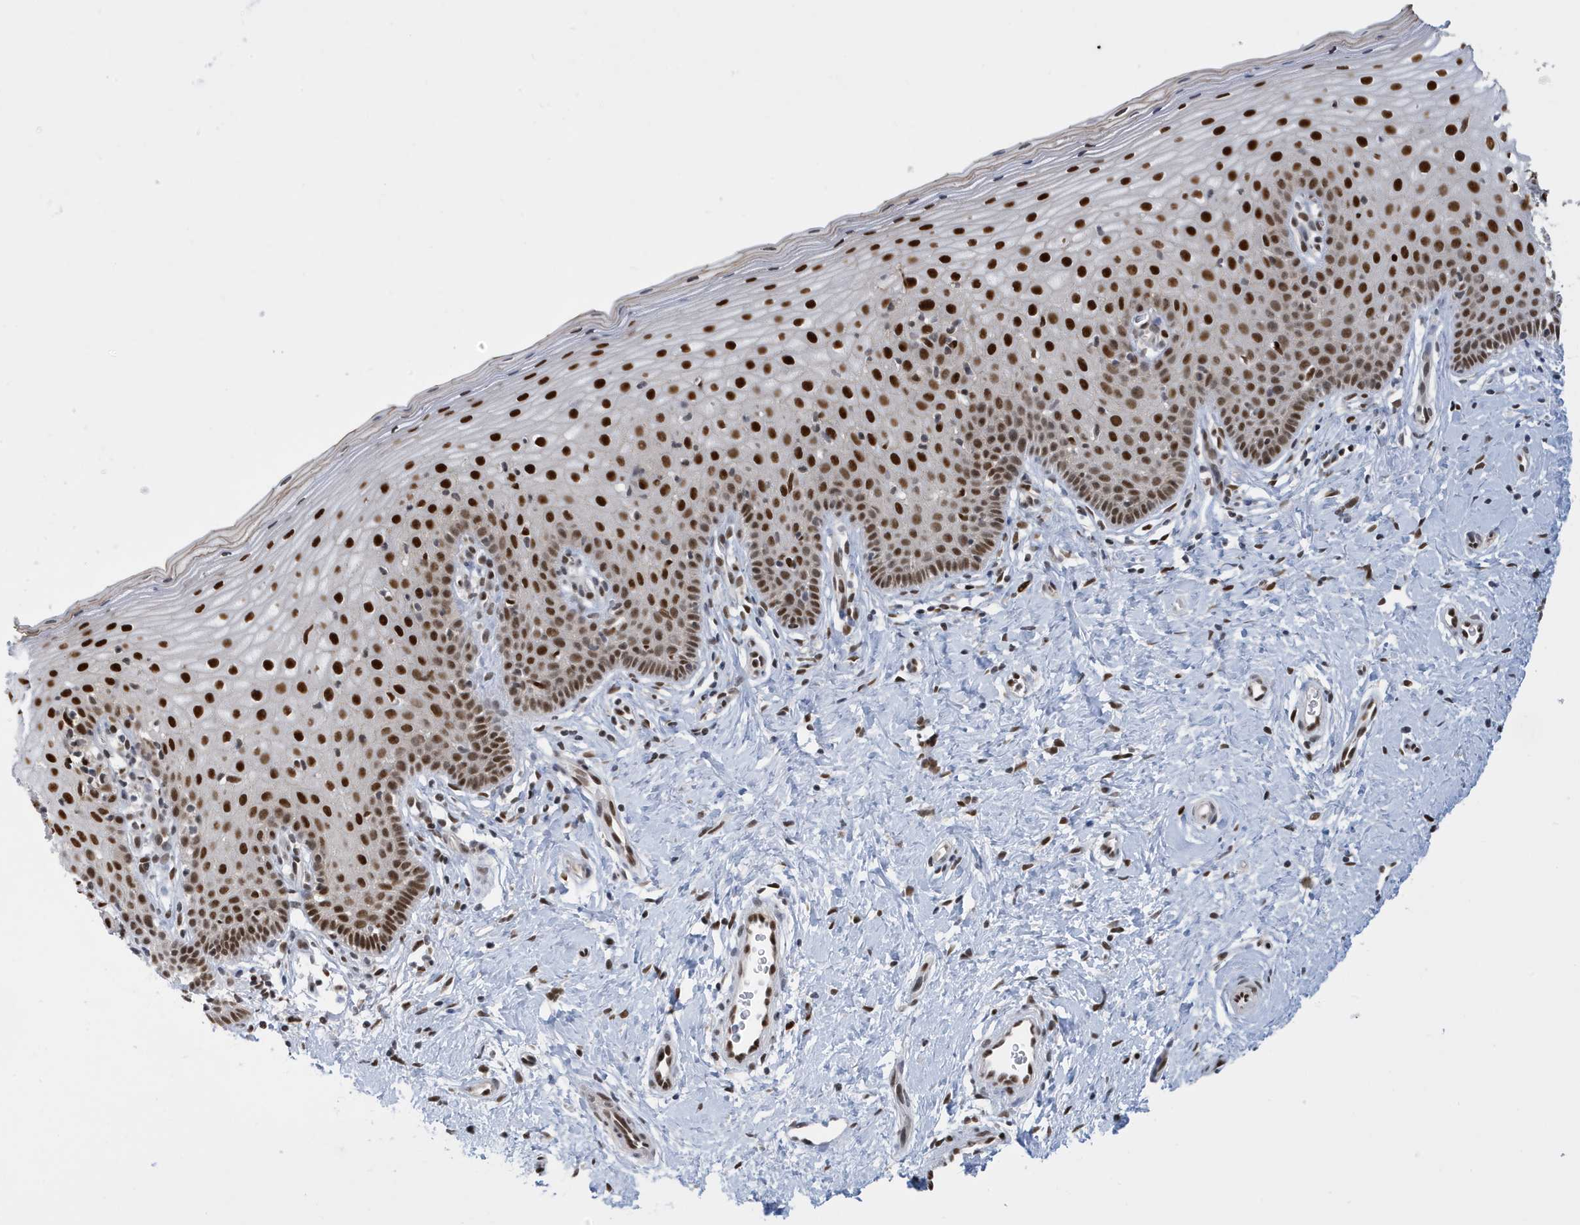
{"staining": {"intensity": "moderate", "quantity": "25%-75%", "location": "nuclear"}, "tissue": "cervix", "cell_type": "Glandular cells", "image_type": "normal", "snomed": [{"axis": "morphology", "description": "Normal tissue, NOS"}, {"axis": "topography", "description": "Cervix"}], "caption": "The immunohistochemical stain shows moderate nuclear positivity in glandular cells of unremarkable cervix.", "gene": "PCYT1A", "patient": {"sex": "female", "age": 36}}